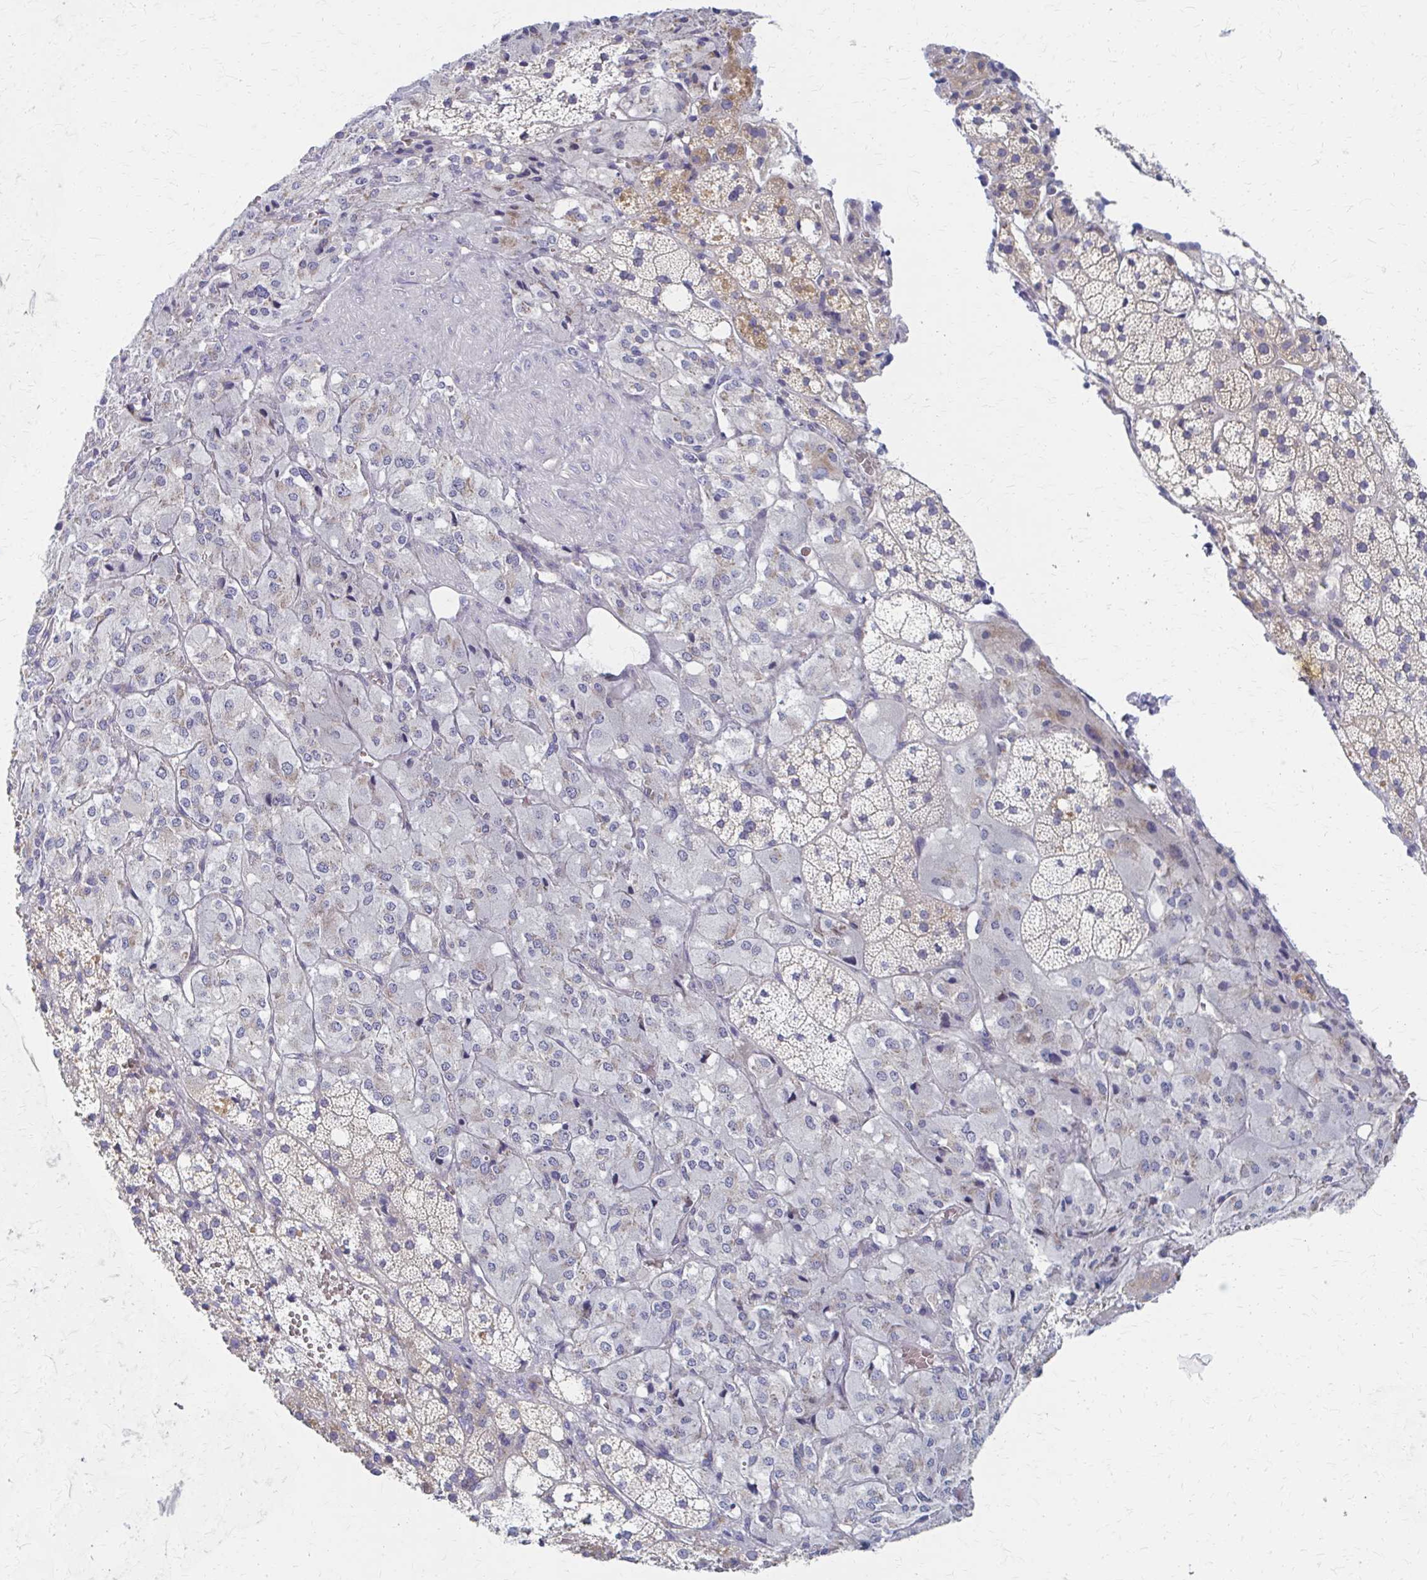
{"staining": {"intensity": "weak", "quantity": "25%-75%", "location": "cytoplasmic/membranous"}, "tissue": "adrenal gland", "cell_type": "Glandular cells", "image_type": "normal", "snomed": [{"axis": "morphology", "description": "Normal tissue, NOS"}, {"axis": "topography", "description": "Adrenal gland"}], "caption": "Protein staining of unremarkable adrenal gland displays weak cytoplasmic/membranous positivity in about 25%-75% of glandular cells.", "gene": "RPL27A", "patient": {"sex": "male", "age": 53}}